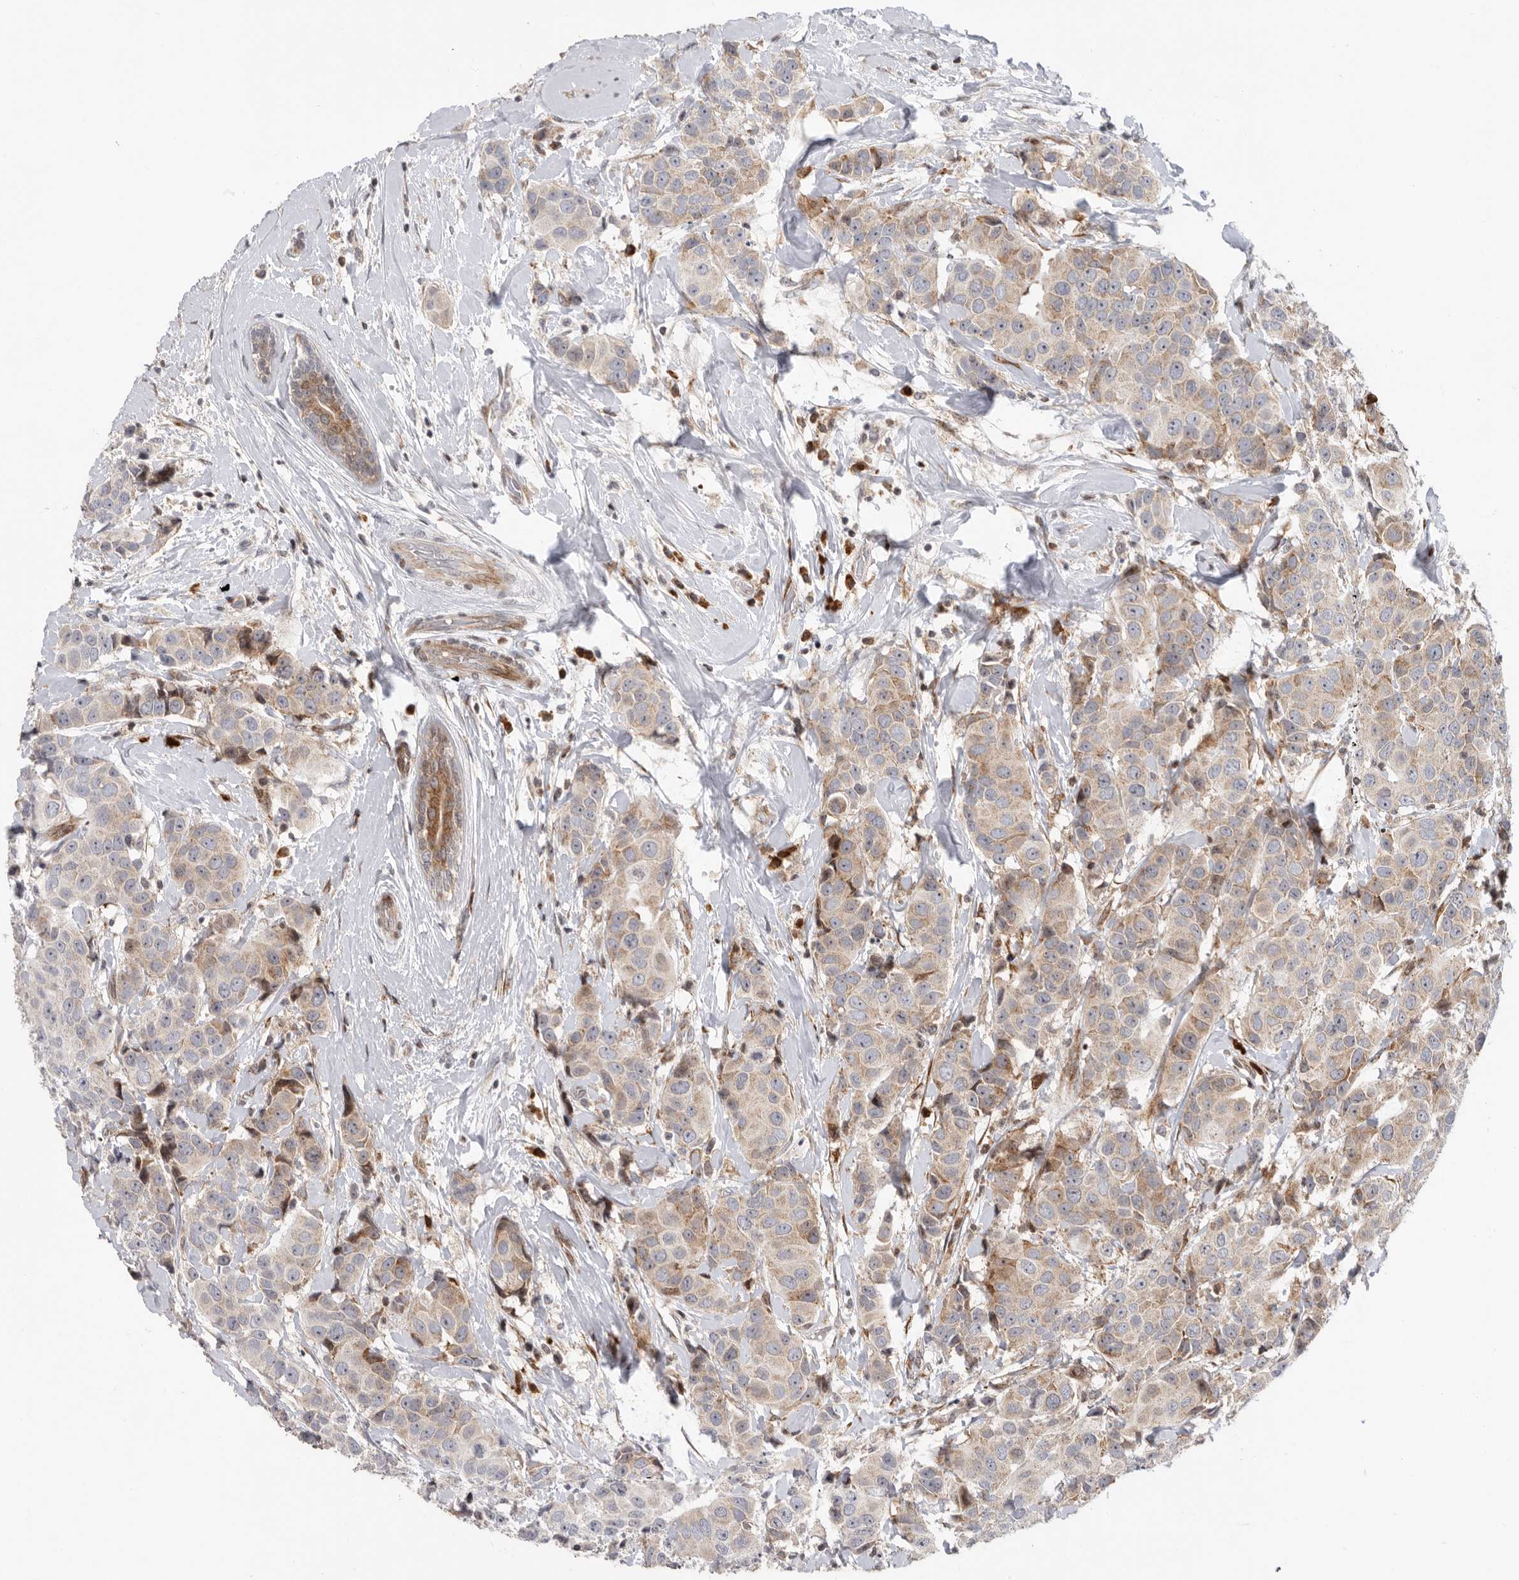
{"staining": {"intensity": "weak", "quantity": "25%-75%", "location": "cytoplasmic/membranous"}, "tissue": "breast cancer", "cell_type": "Tumor cells", "image_type": "cancer", "snomed": [{"axis": "morphology", "description": "Normal tissue, NOS"}, {"axis": "morphology", "description": "Duct carcinoma"}, {"axis": "topography", "description": "Breast"}], "caption": "Protein staining of breast intraductal carcinoma tissue exhibits weak cytoplasmic/membranous expression in about 25%-75% of tumor cells.", "gene": "FZD3", "patient": {"sex": "female", "age": 39}}